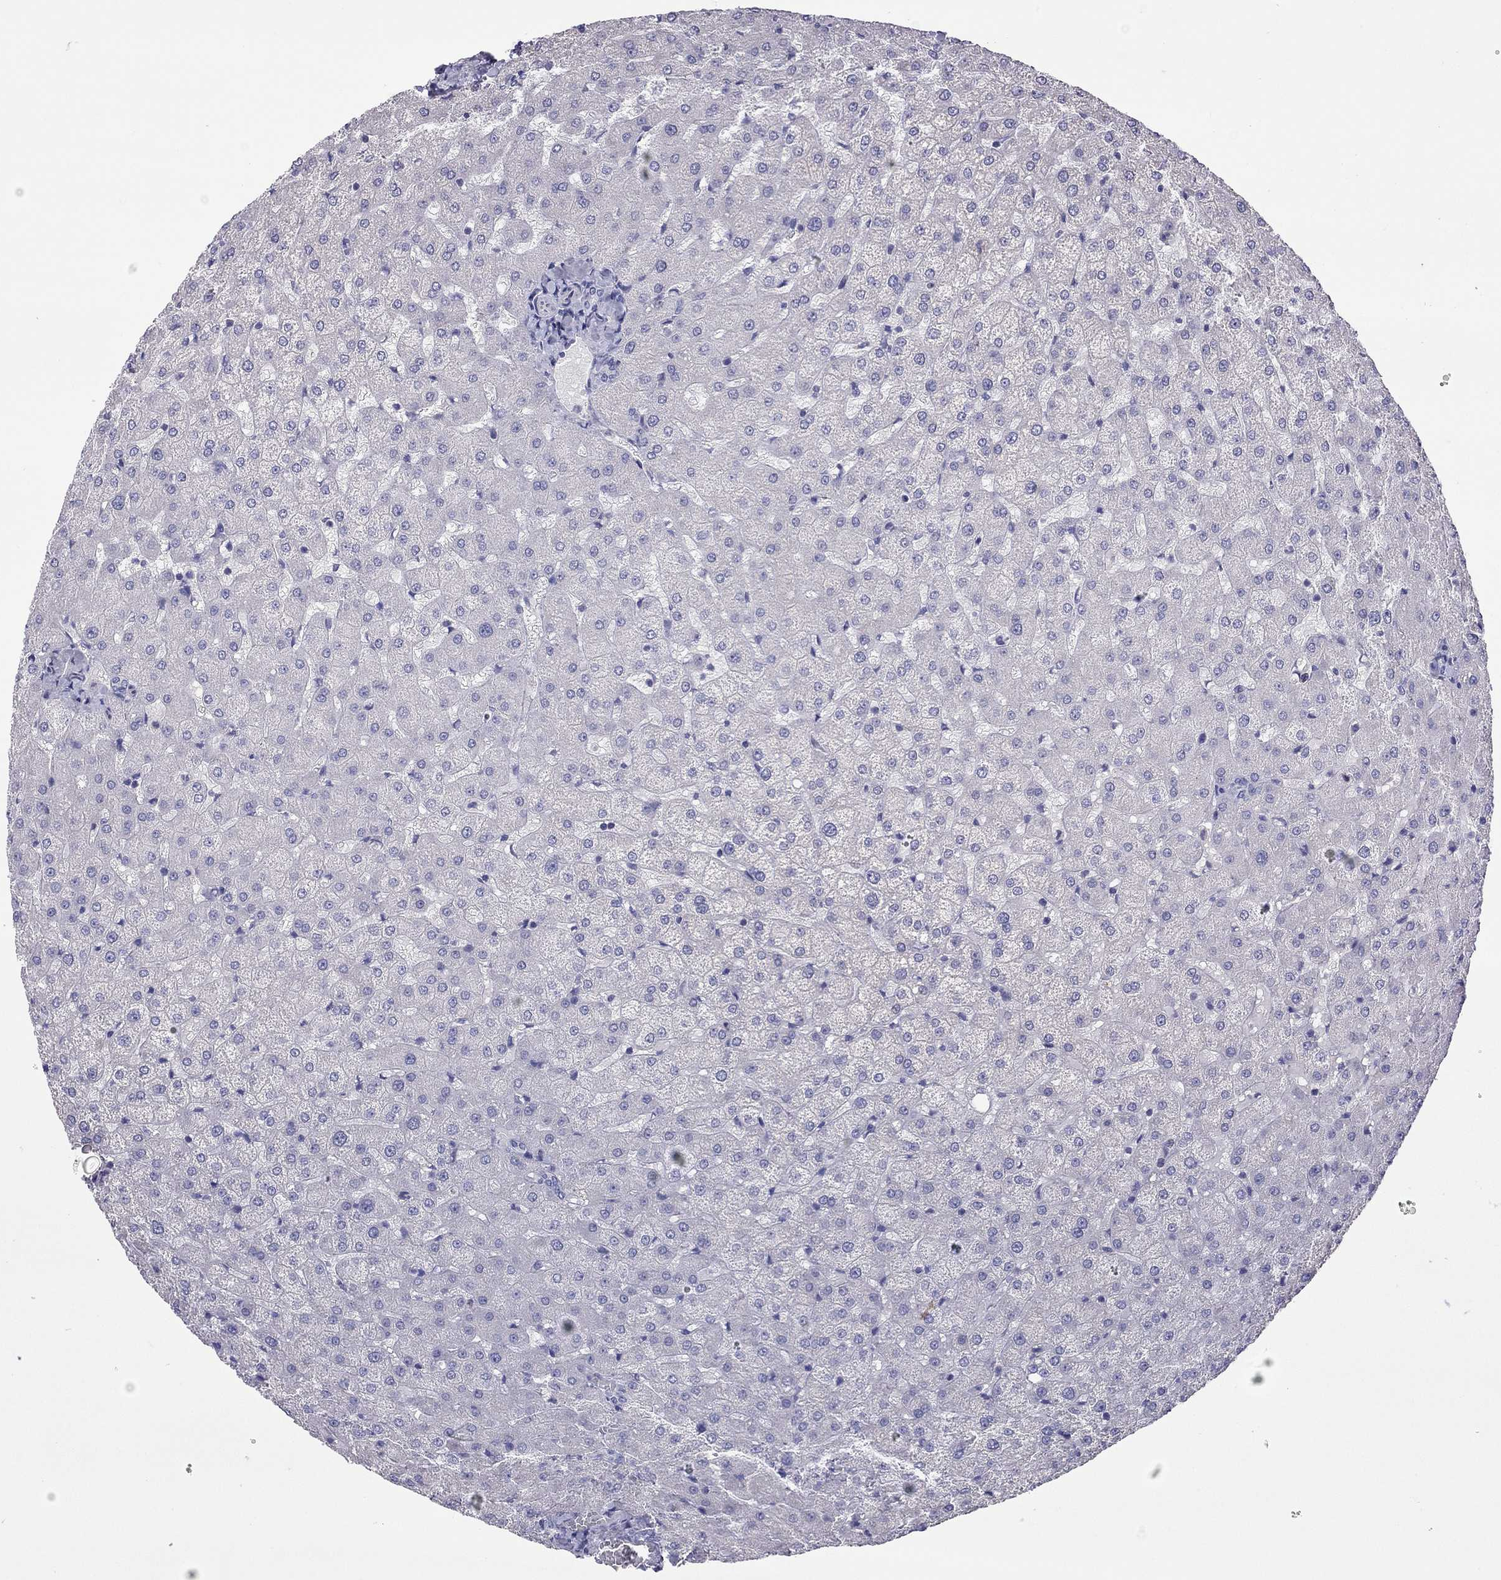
{"staining": {"intensity": "negative", "quantity": "none", "location": "none"}, "tissue": "liver", "cell_type": "Cholangiocytes", "image_type": "normal", "snomed": [{"axis": "morphology", "description": "Normal tissue, NOS"}, {"axis": "topography", "description": "Liver"}], "caption": "A micrograph of human liver is negative for staining in cholangiocytes. (Immunohistochemistry (ihc), brightfield microscopy, high magnification).", "gene": "FEZ1", "patient": {"sex": "female", "age": 50}}